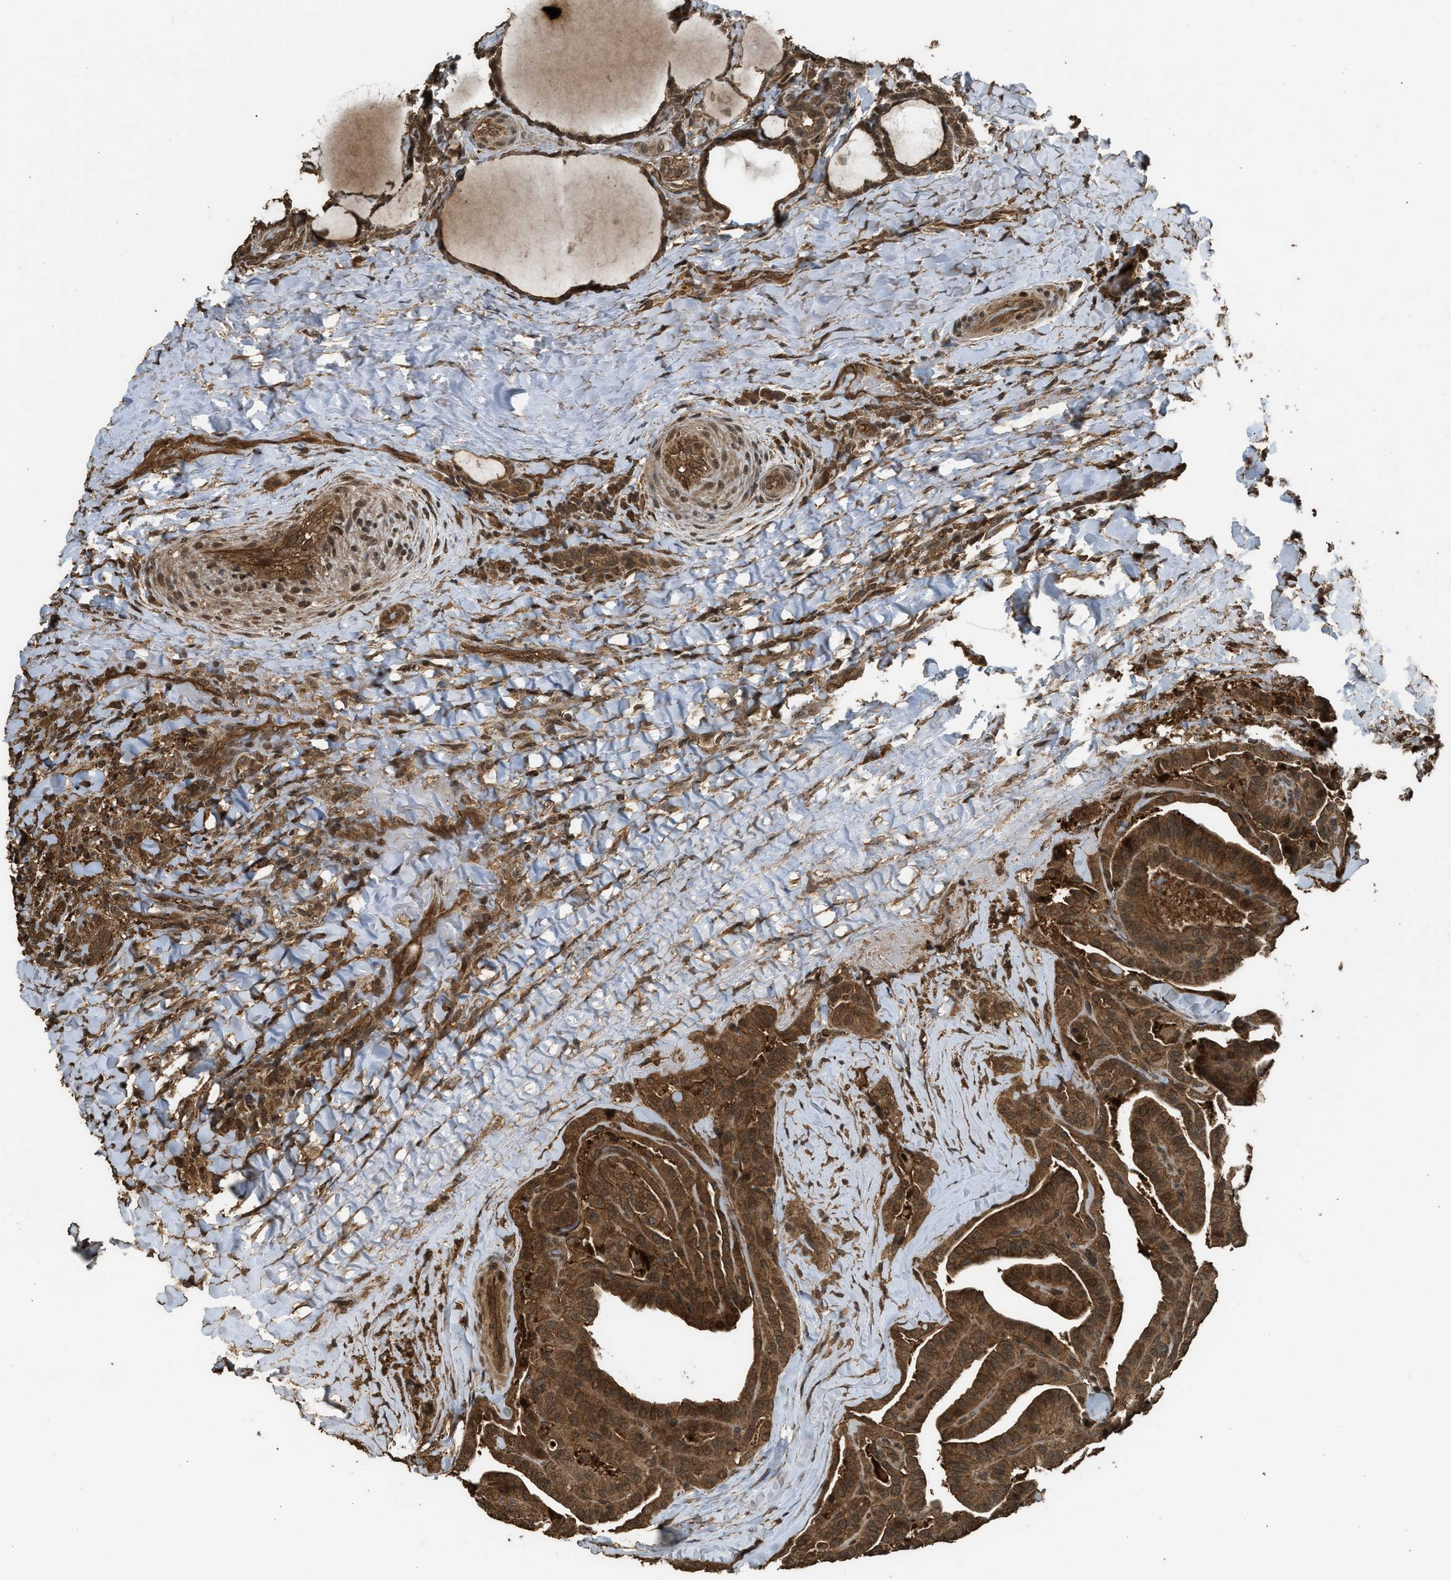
{"staining": {"intensity": "strong", "quantity": ">75%", "location": "cytoplasmic/membranous"}, "tissue": "thyroid cancer", "cell_type": "Tumor cells", "image_type": "cancer", "snomed": [{"axis": "morphology", "description": "Papillary adenocarcinoma, NOS"}, {"axis": "topography", "description": "Thyroid gland"}], "caption": "Protein staining of thyroid cancer (papillary adenocarcinoma) tissue demonstrates strong cytoplasmic/membranous expression in about >75% of tumor cells. (brown staining indicates protein expression, while blue staining denotes nuclei).", "gene": "MYBL2", "patient": {"sex": "male", "age": 77}}